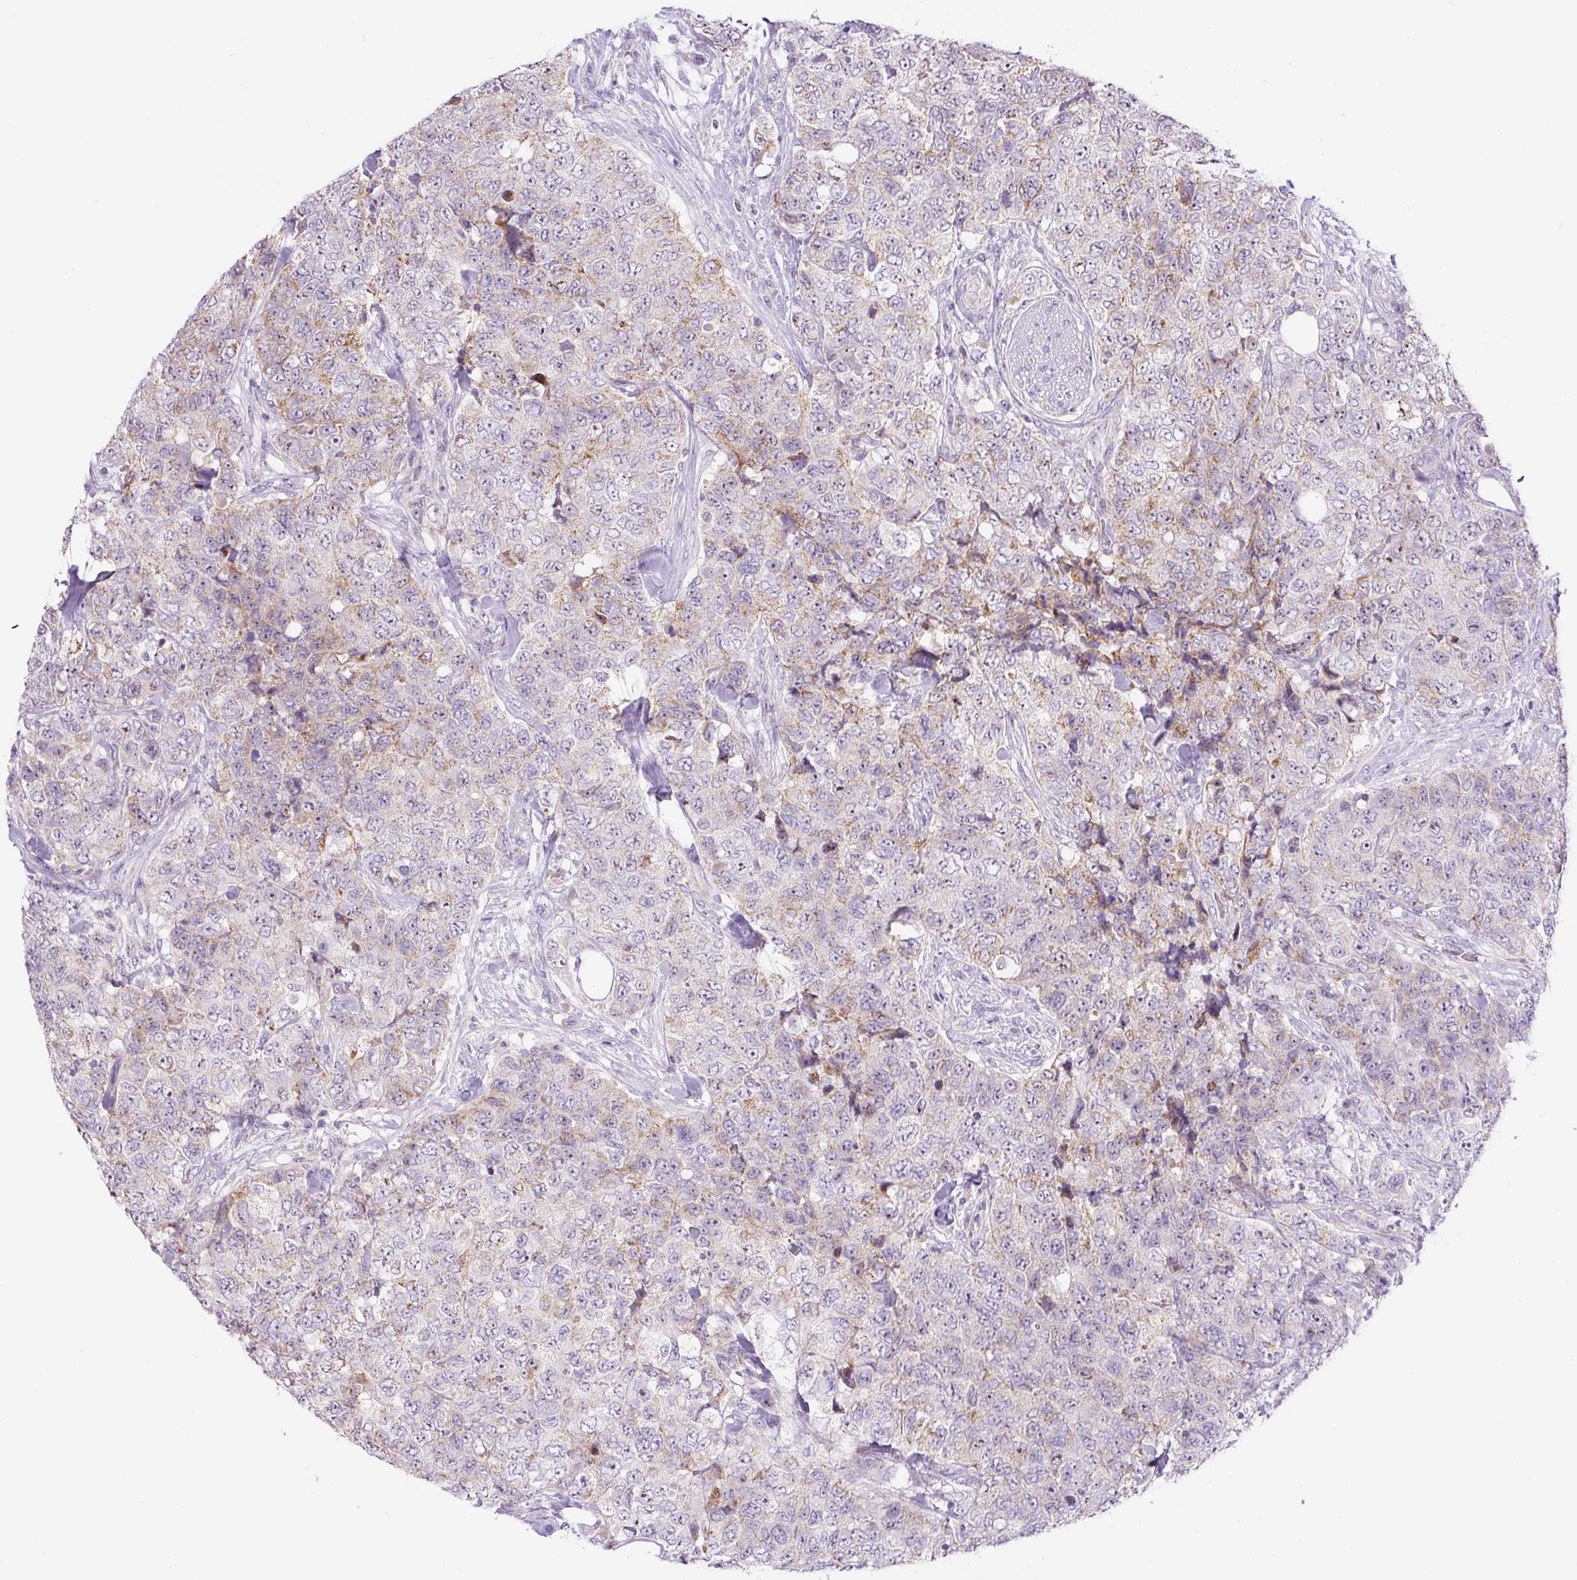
{"staining": {"intensity": "moderate", "quantity": "<25%", "location": "cytoplasmic/membranous"}, "tissue": "urothelial cancer", "cell_type": "Tumor cells", "image_type": "cancer", "snomed": [{"axis": "morphology", "description": "Urothelial carcinoma, High grade"}, {"axis": "topography", "description": "Urinary bladder"}], "caption": "A high-resolution micrograph shows IHC staining of urothelial cancer, which shows moderate cytoplasmic/membranous expression in approximately <25% of tumor cells.", "gene": "ZNF596", "patient": {"sex": "female", "age": 78}}